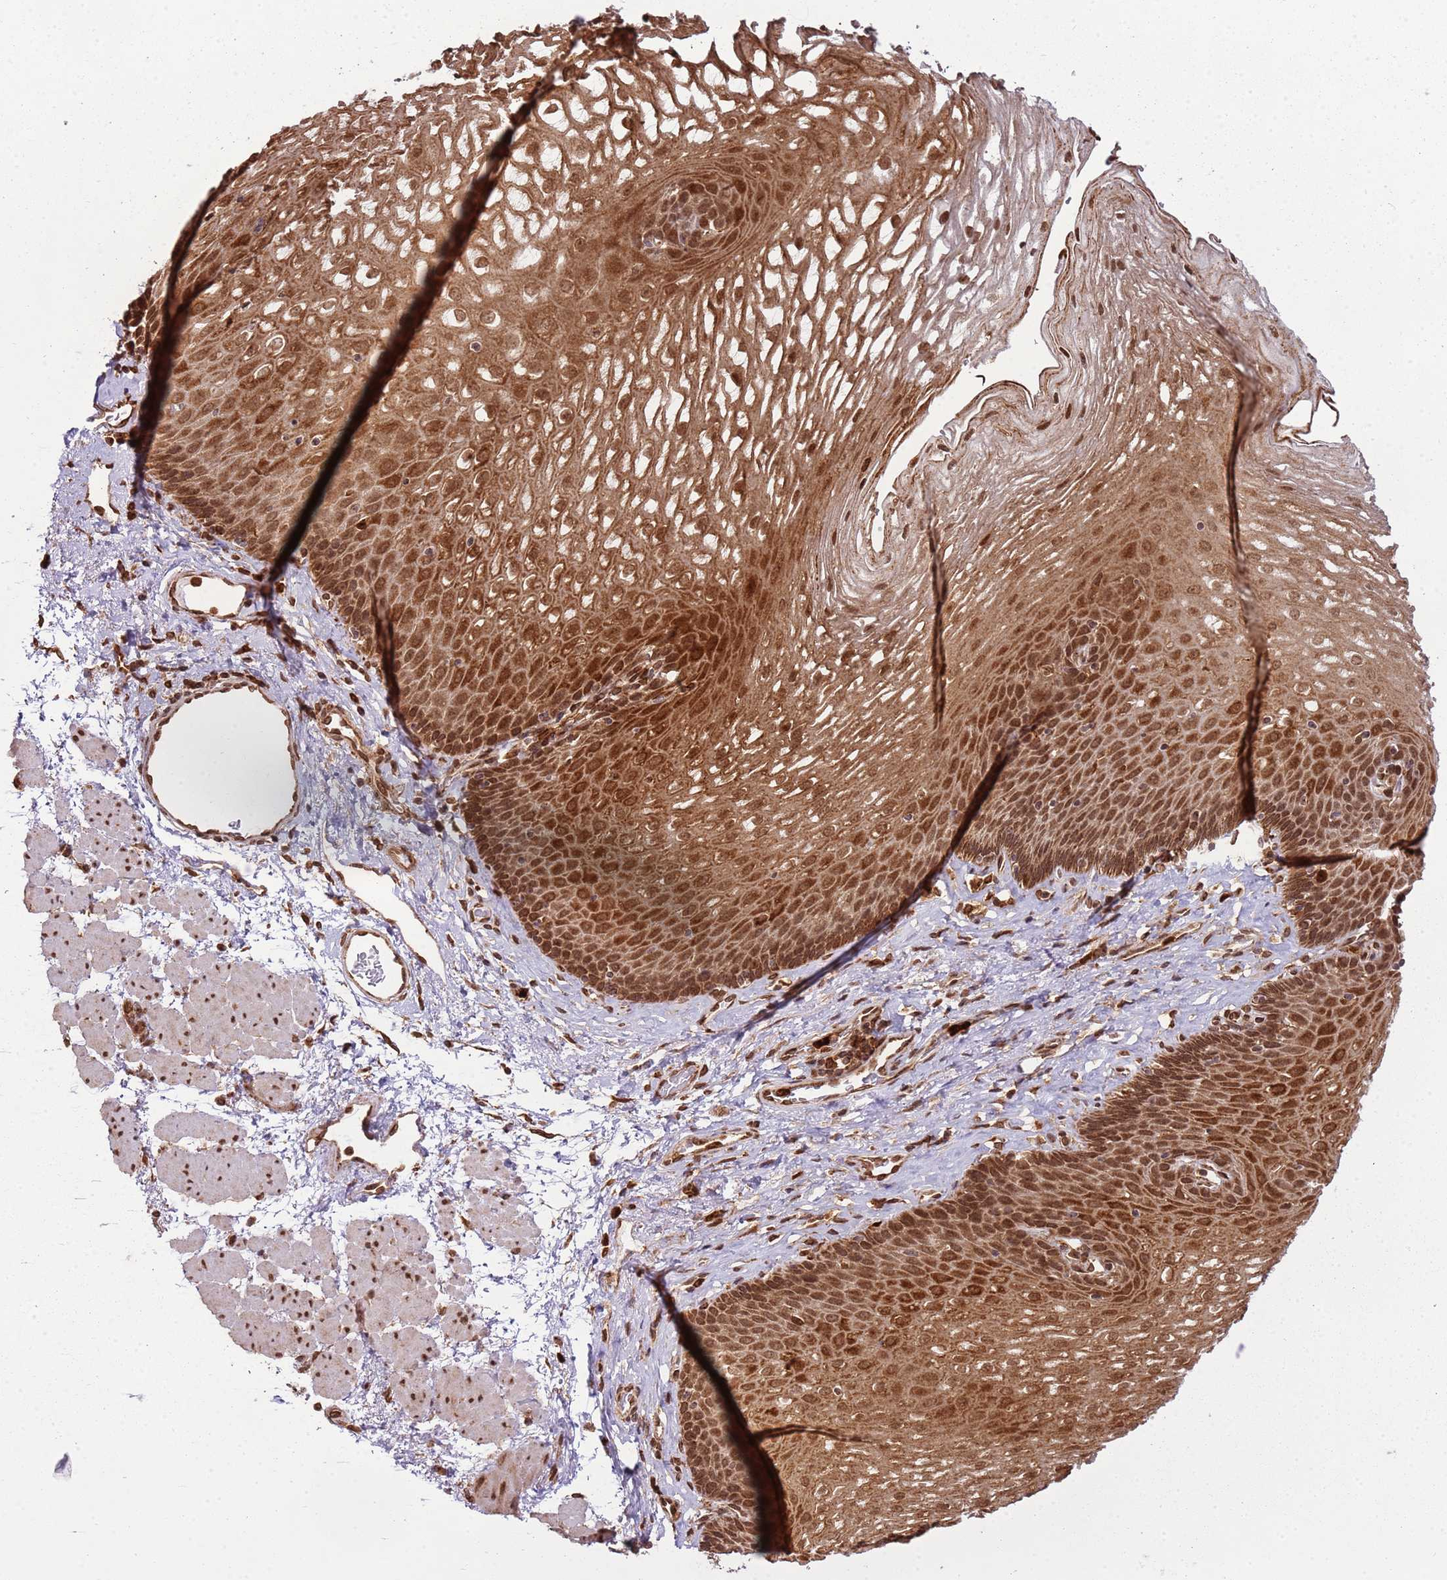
{"staining": {"intensity": "strong", "quantity": ">75%", "location": "cytoplasmic/membranous,nuclear"}, "tissue": "esophagus", "cell_type": "Squamous epithelial cells", "image_type": "normal", "snomed": [{"axis": "morphology", "description": "Normal tissue, NOS"}, {"axis": "topography", "description": "Esophagus"}], "caption": "Immunohistochemical staining of normal human esophagus shows >75% levels of strong cytoplasmic/membranous,nuclear protein staining in about >75% of squamous epithelial cells.", "gene": "CEP170", "patient": {"sex": "female", "age": 66}}